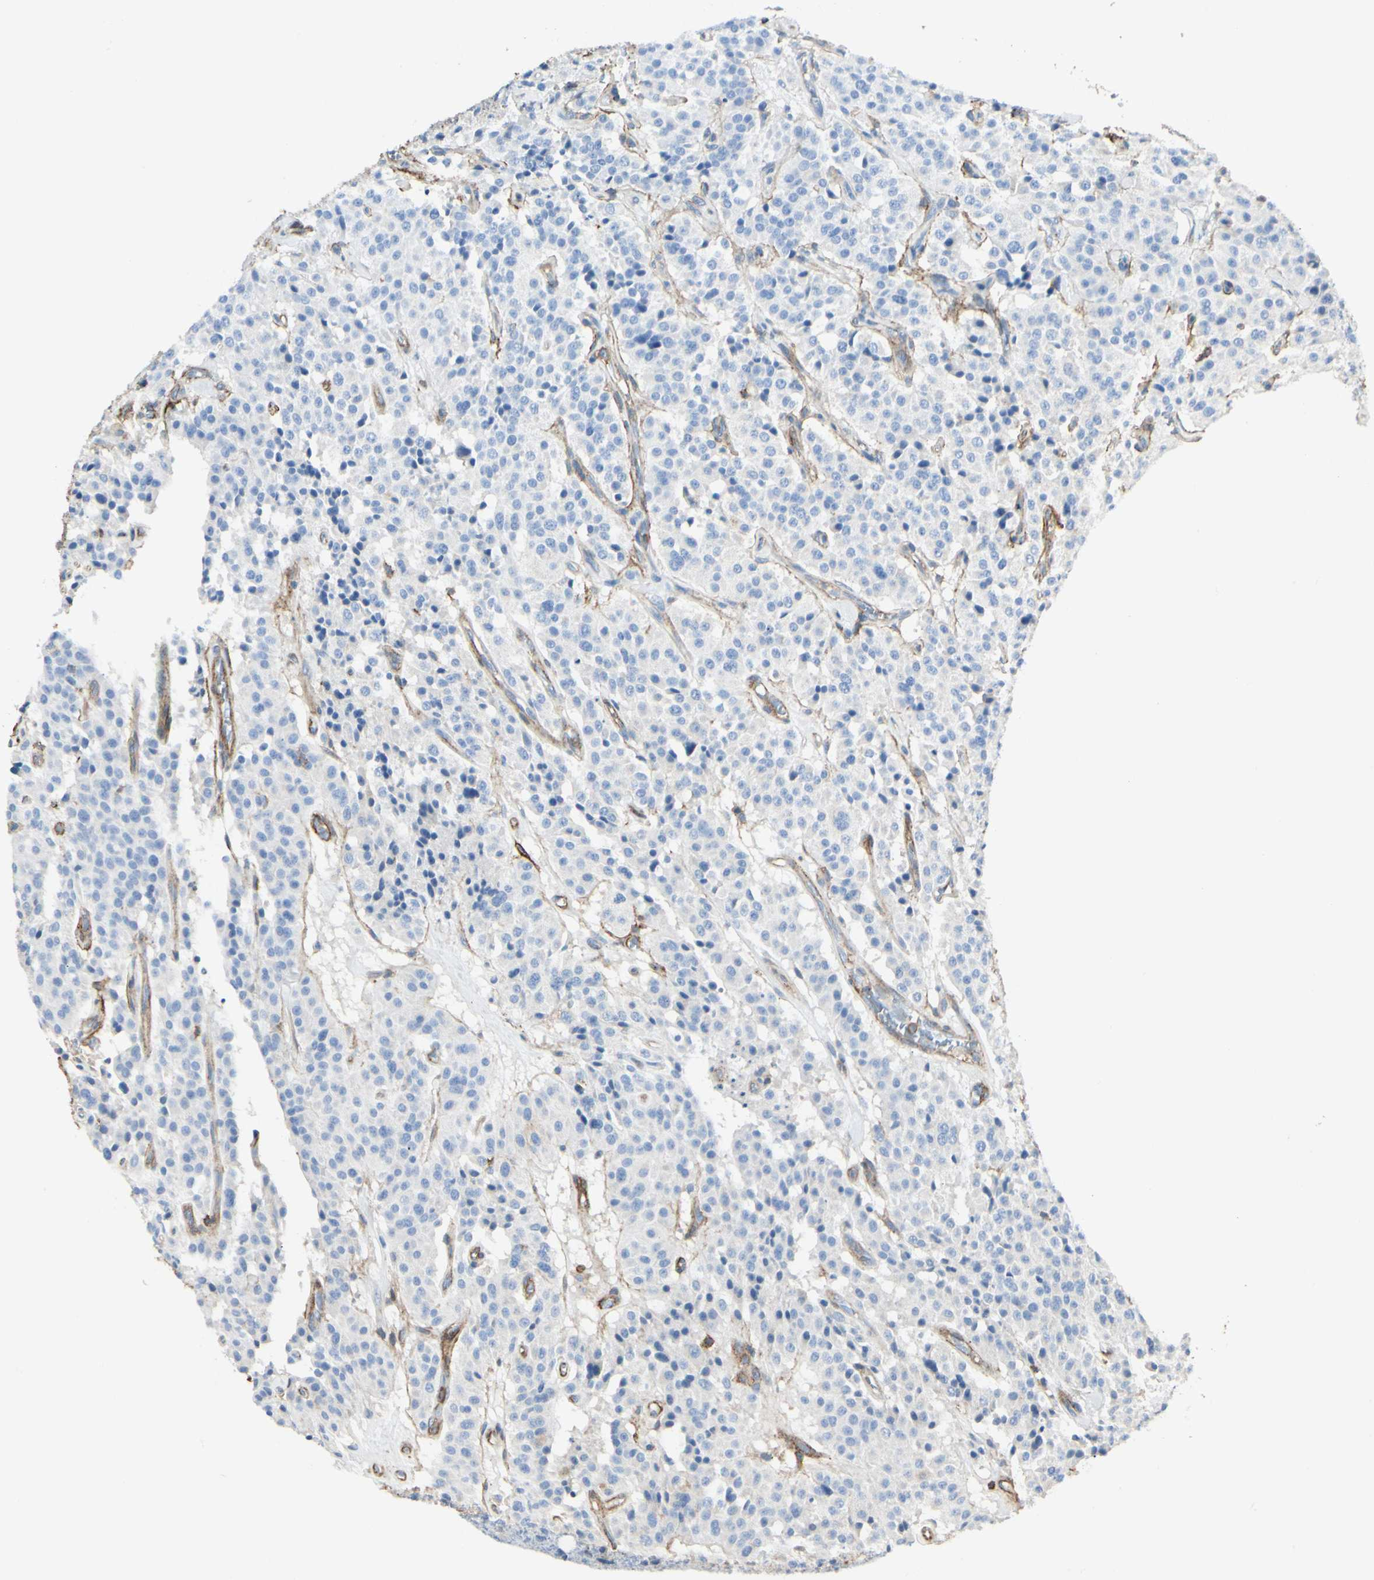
{"staining": {"intensity": "negative", "quantity": "none", "location": "none"}, "tissue": "carcinoid", "cell_type": "Tumor cells", "image_type": "cancer", "snomed": [{"axis": "morphology", "description": "Carcinoid, malignant, NOS"}, {"axis": "topography", "description": "Lung"}], "caption": "An immunohistochemistry (IHC) photomicrograph of carcinoid is shown. There is no staining in tumor cells of carcinoid.", "gene": "CLEC2B", "patient": {"sex": "male", "age": 30}}